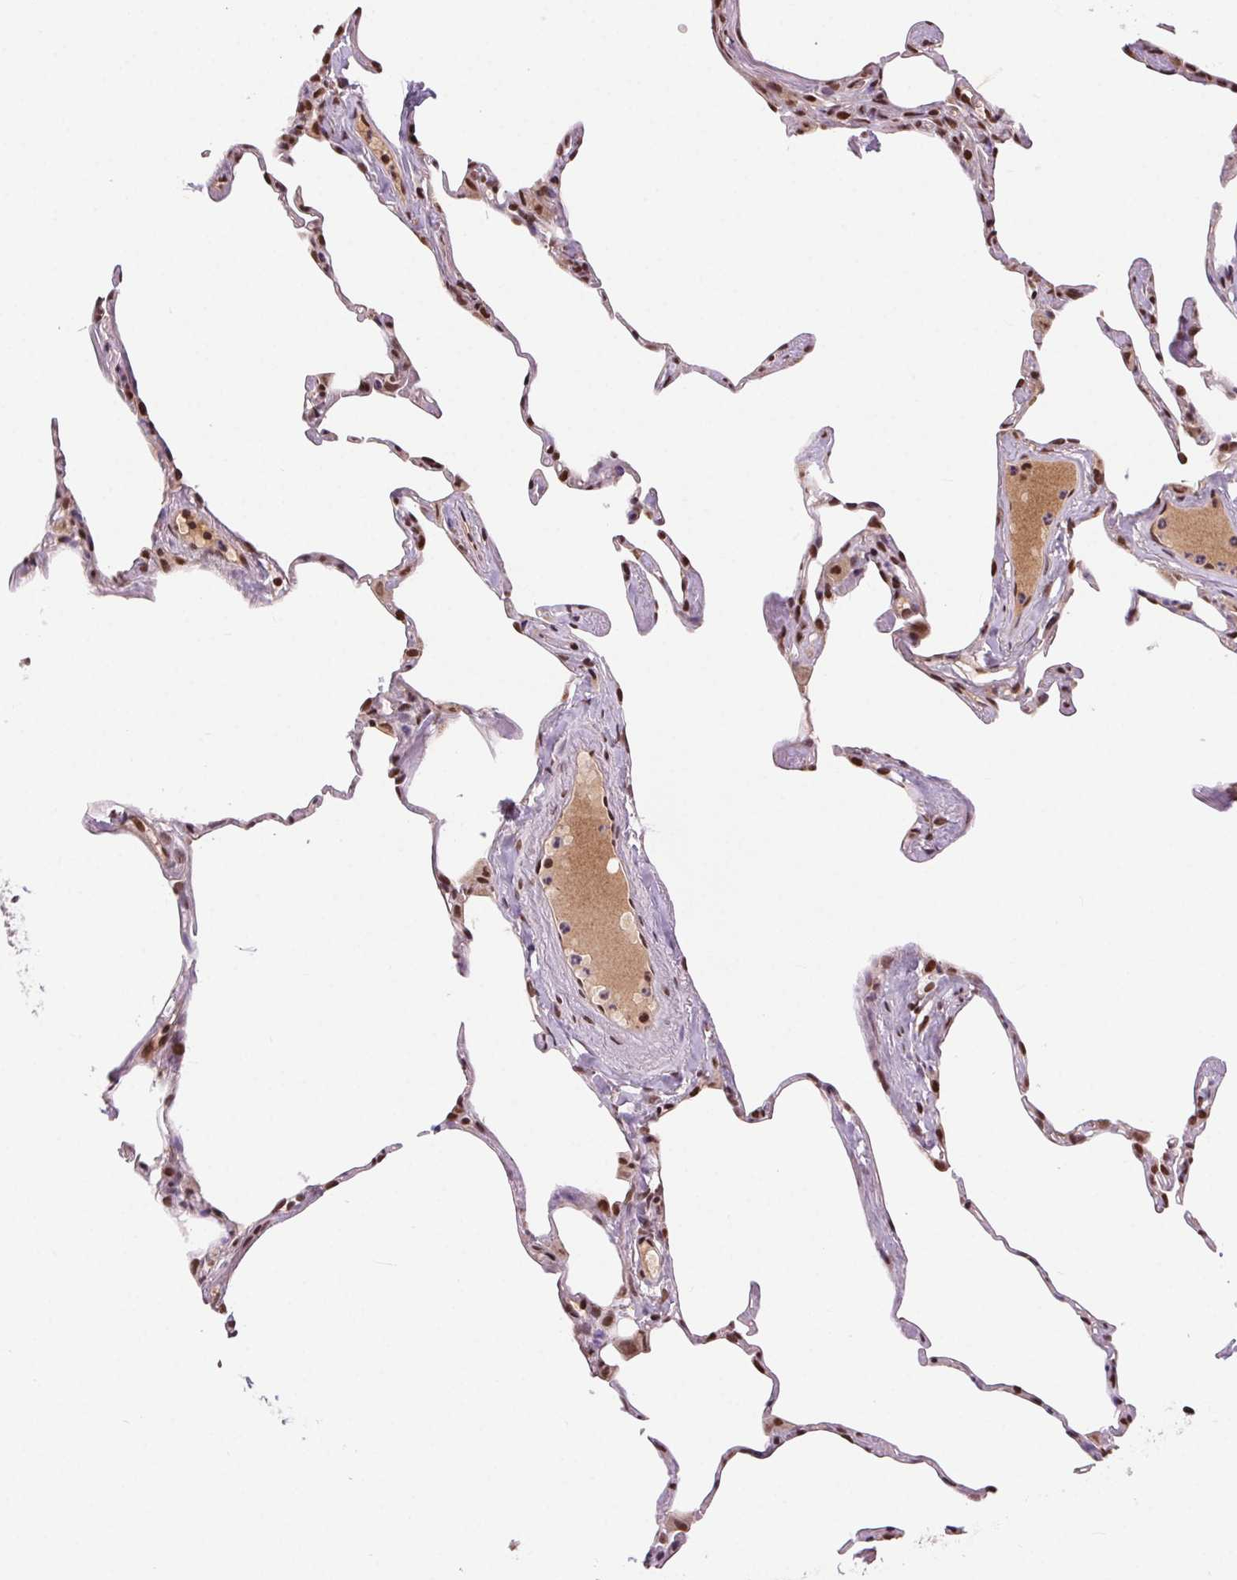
{"staining": {"intensity": "moderate", "quantity": "25%-75%", "location": "nuclear"}, "tissue": "lung", "cell_type": "Alveolar cells", "image_type": "normal", "snomed": [{"axis": "morphology", "description": "Normal tissue, NOS"}, {"axis": "topography", "description": "Lung"}], "caption": "Immunohistochemical staining of benign lung displays moderate nuclear protein staining in about 25%-75% of alveolar cells.", "gene": "RAD23A", "patient": {"sex": "male", "age": 65}}